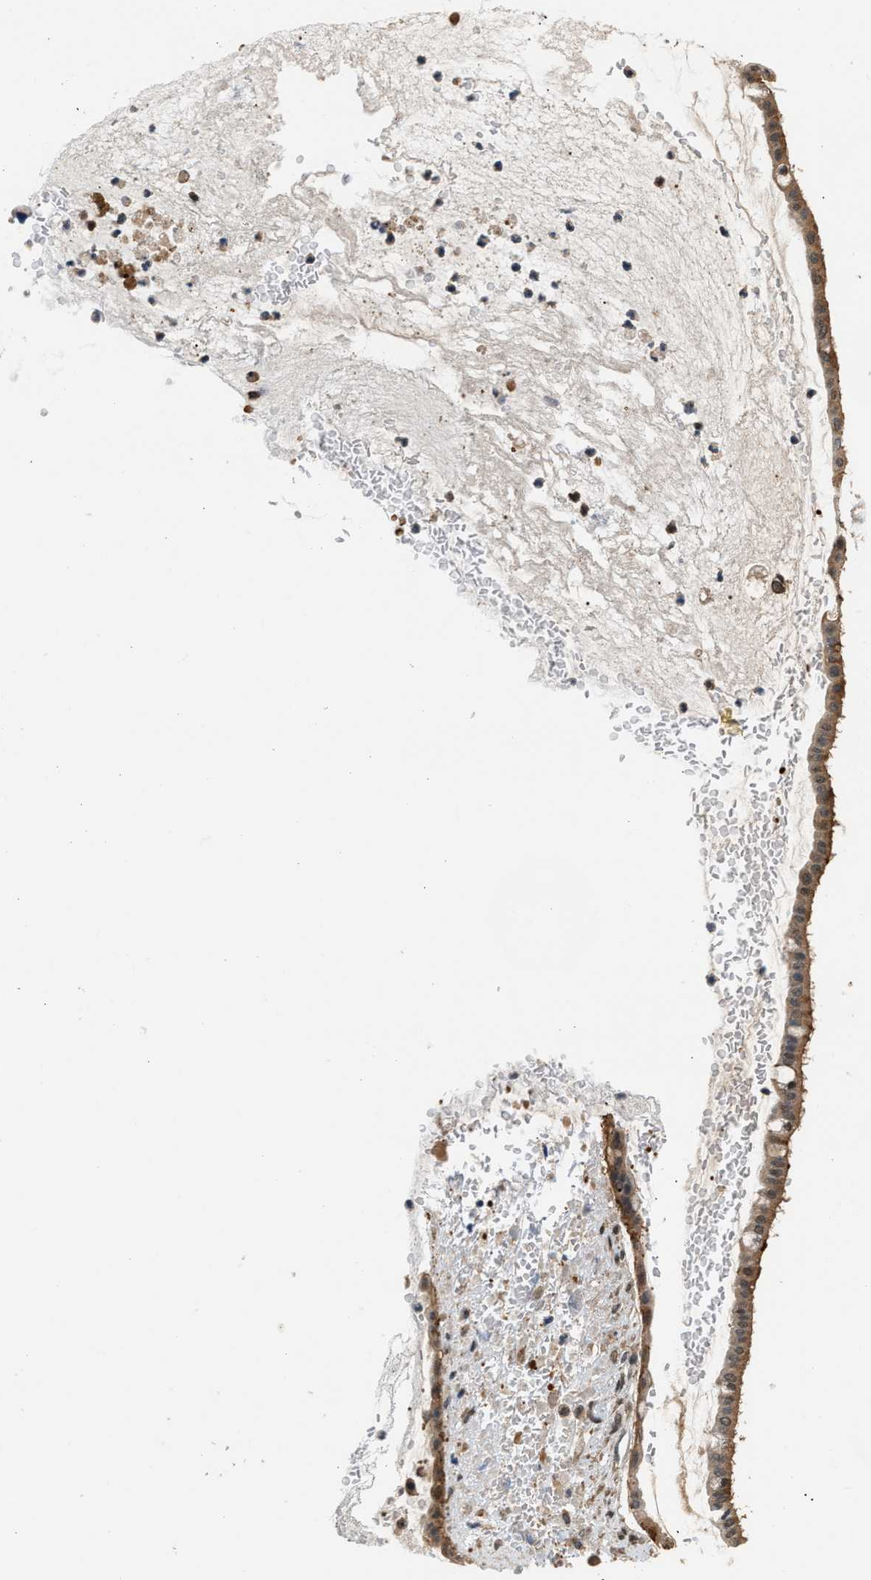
{"staining": {"intensity": "moderate", "quantity": ">75%", "location": "cytoplasmic/membranous,nuclear"}, "tissue": "ovarian cancer", "cell_type": "Tumor cells", "image_type": "cancer", "snomed": [{"axis": "morphology", "description": "Cystadenocarcinoma, mucinous, NOS"}, {"axis": "topography", "description": "Ovary"}], "caption": "DAB immunohistochemical staining of human ovarian cancer (mucinous cystadenocarcinoma) demonstrates moderate cytoplasmic/membranous and nuclear protein staining in approximately >75% of tumor cells. The staining is performed using DAB (3,3'-diaminobenzidine) brown chromogen to label protein expression. The nuclei are counter-stained blue using hematoxylin.", "gene": "LARP6", "patient": {"sex": "female", "age": 73}}